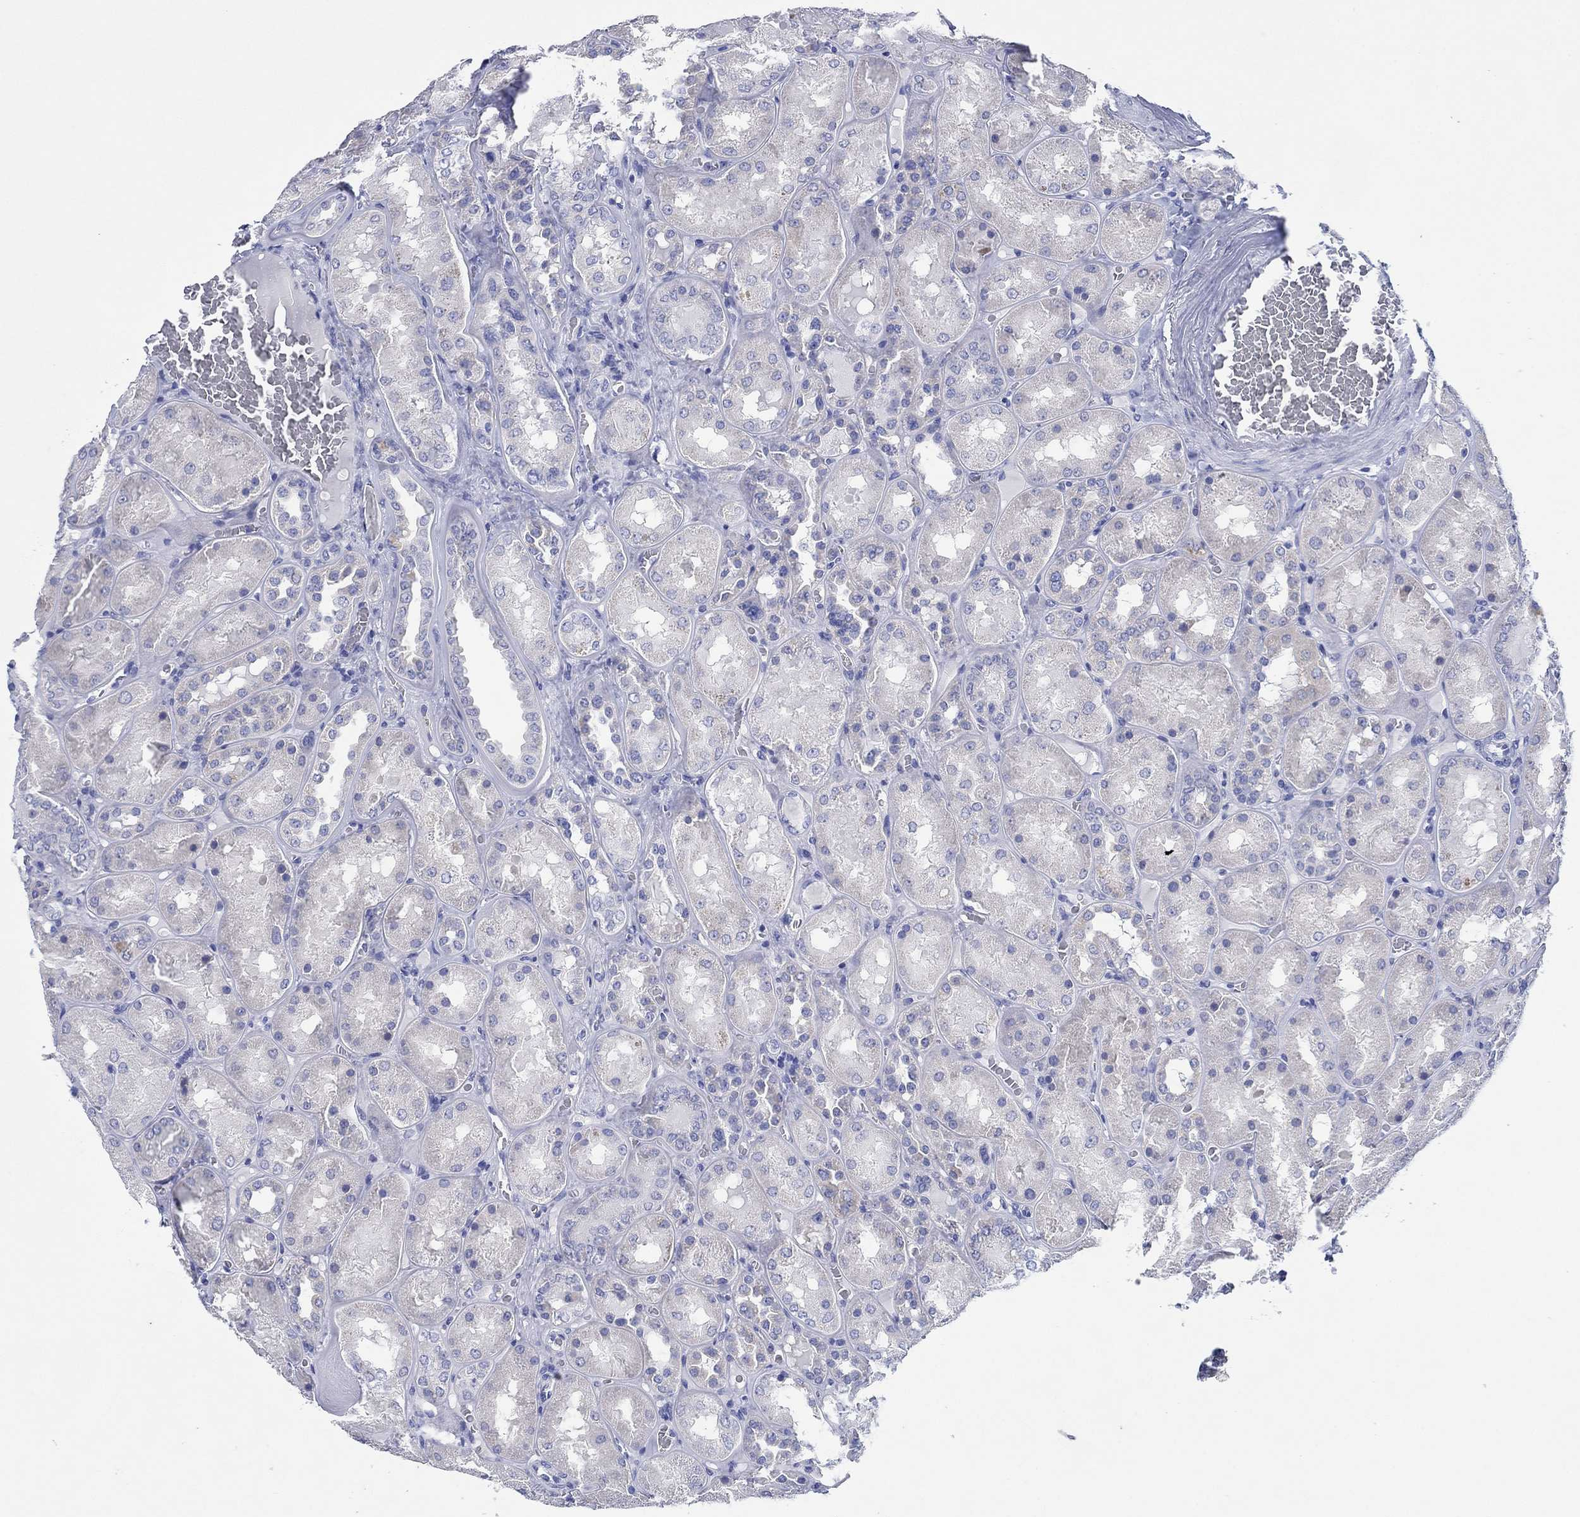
{"staining": {"intensity": "negative", "quantity": "none", "location": "none"}, "tissue": "kidney", "cell_type": "Cells in glomeruli", "image_type": "normal", "snomed": [{"axis": "morphology", "description": "Normal tissue, NOS"}, {"axis": "topography", "description": "Kidney"}], "caption": "The image exhibits no significant expression in cells in glomeruli of kidney. (Stains: DAB (3,3'-diaminobenzidine) immunohistochemistry with hematoxylin counter stain, Microscopy: brightfield microscopy at high magnification).", "gene": "HCRT", "patient": {"sex": "male", "age": 73}}